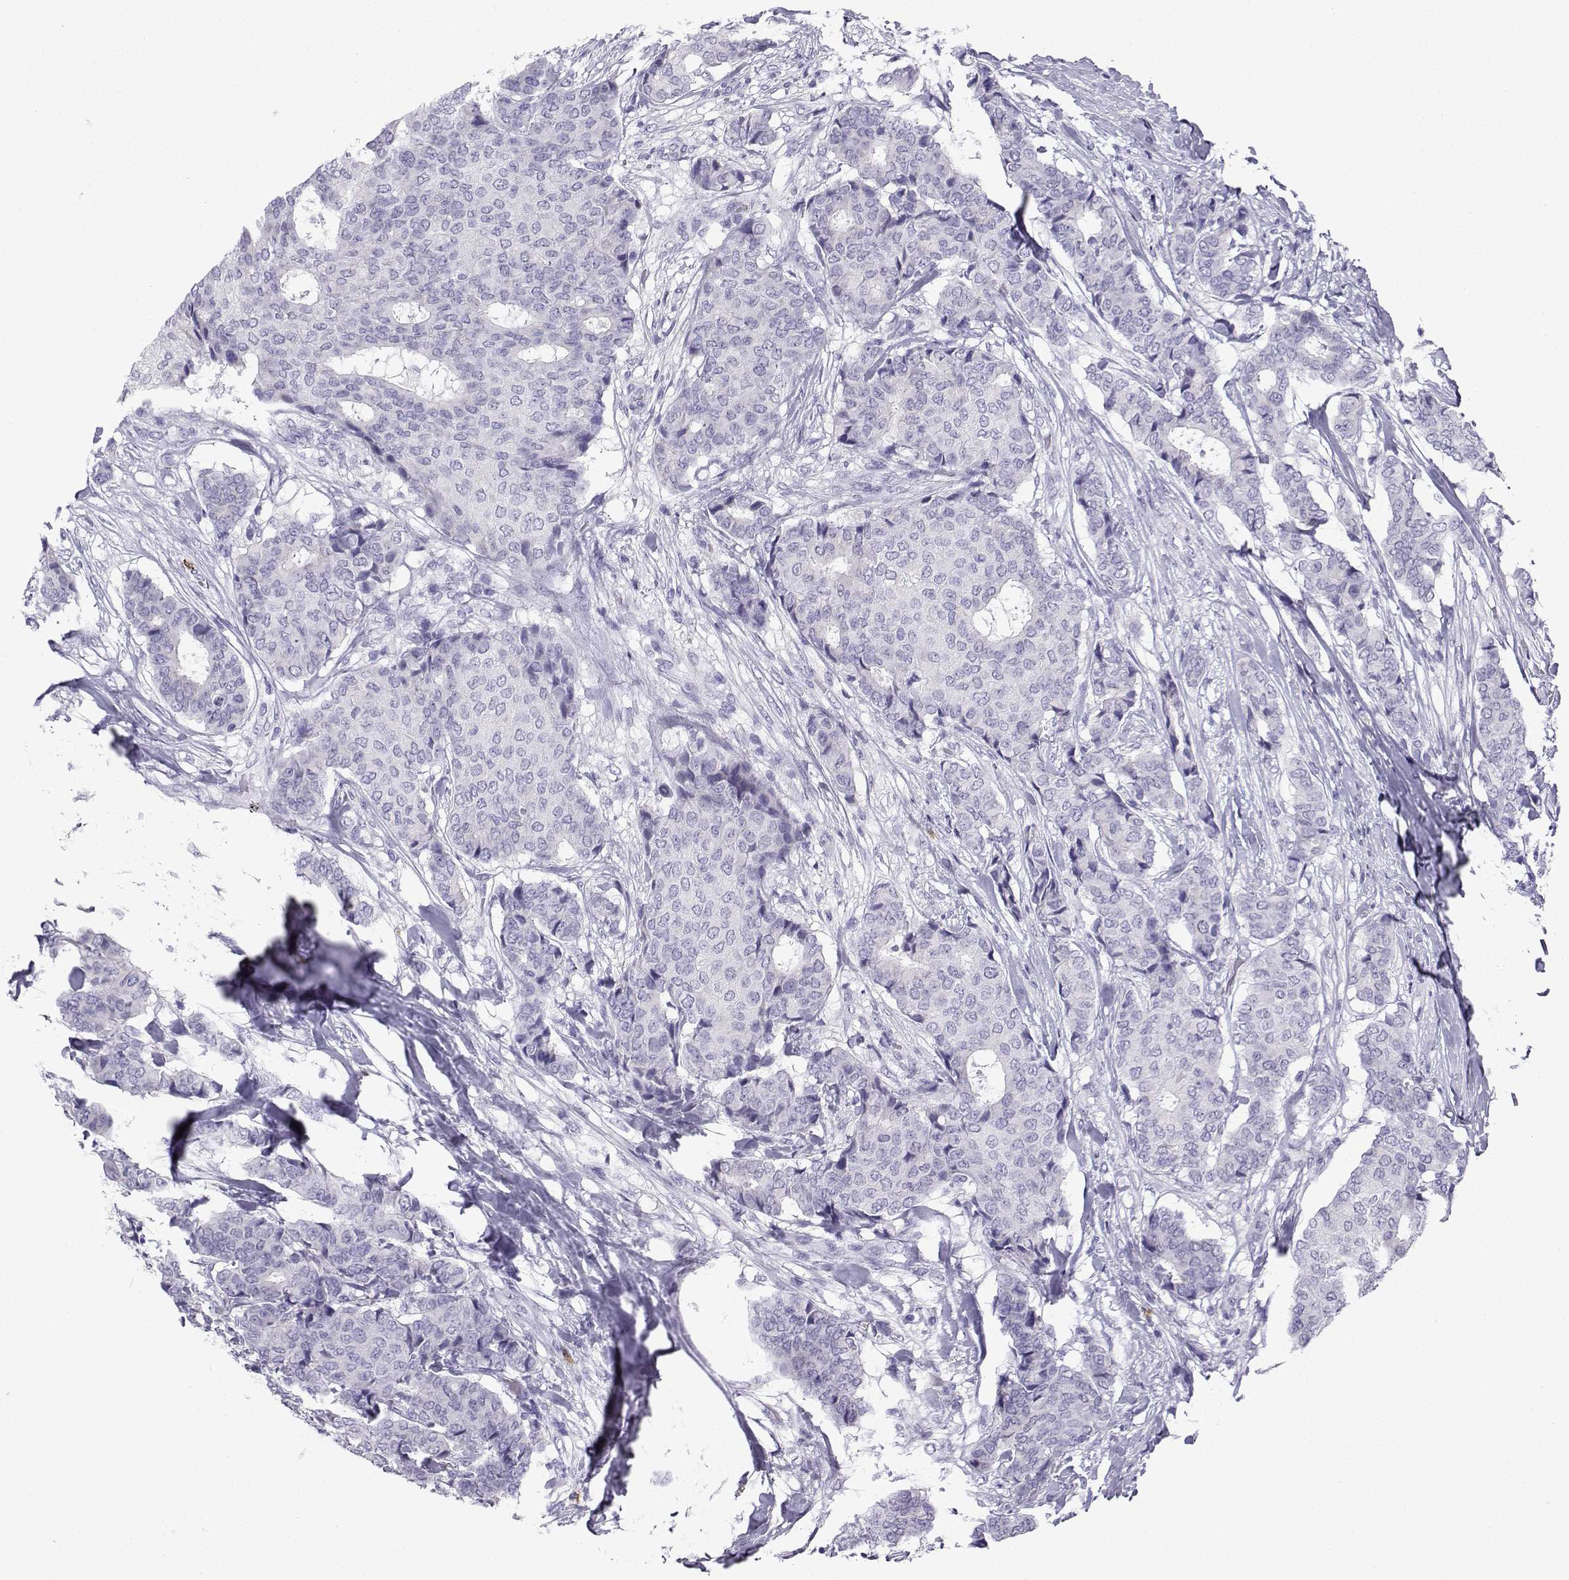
{"staining": {"intensity": "negative", "quantity": "none", "location": "none"}, "tissue": "breast cancer", "cell_type": "Tumor cells", "image_type": "cancer", "snomed": [{"axis": "morphology", "description": "Duct carcinoma"}, {"axis": "topography", "description": "Breast"}], "caption": "Immunohistochemical staining of breast cancer (infiltrating ductal carcinoma) exhibits no significant expression in tumor cells.", "gene": "SLC18A2", "patient": {"sex": "female", "age": 75}}